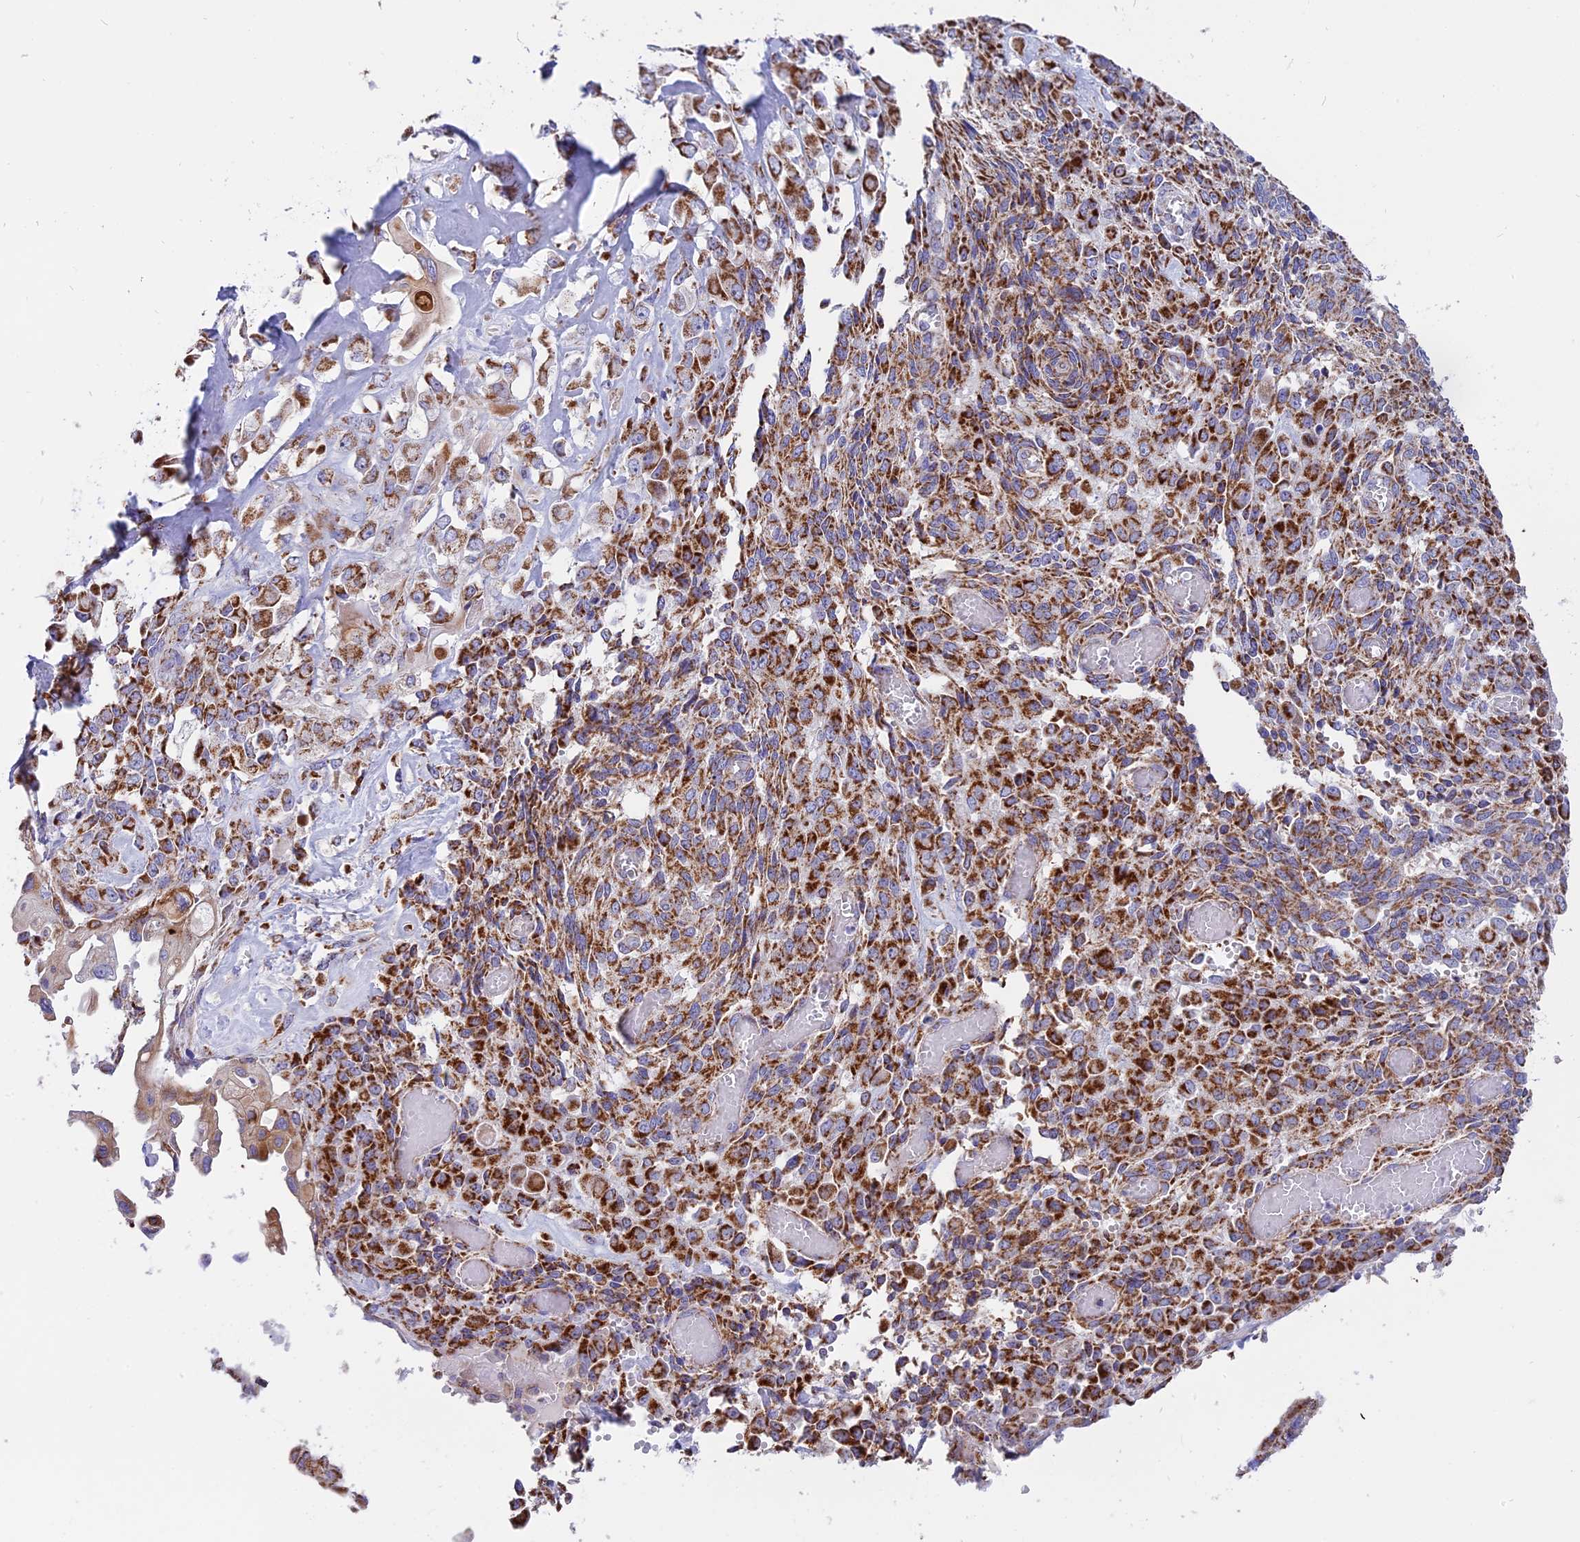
{"staining": {"intensity": "strong", "quantity": ">75%", "location": "cytoplasmic/membranous"}, "tissue": "endometrial cancer", "cell_type": "Tumor cells", "image_type": "cancer", "snomed": [{"axis": "morphology", "description": "Adenocarcinoma, NOS"}, {"axis": "topography", "description": "Endometrium"}], "caption": "A histopathology image of endometrial adenocarcinoma stained for a protein demonstrates strong cytoplasmic/membranous brown staining in tumor cells.", "gene": "MRPS34", "patient": {"sex": "female", "age": 32}}